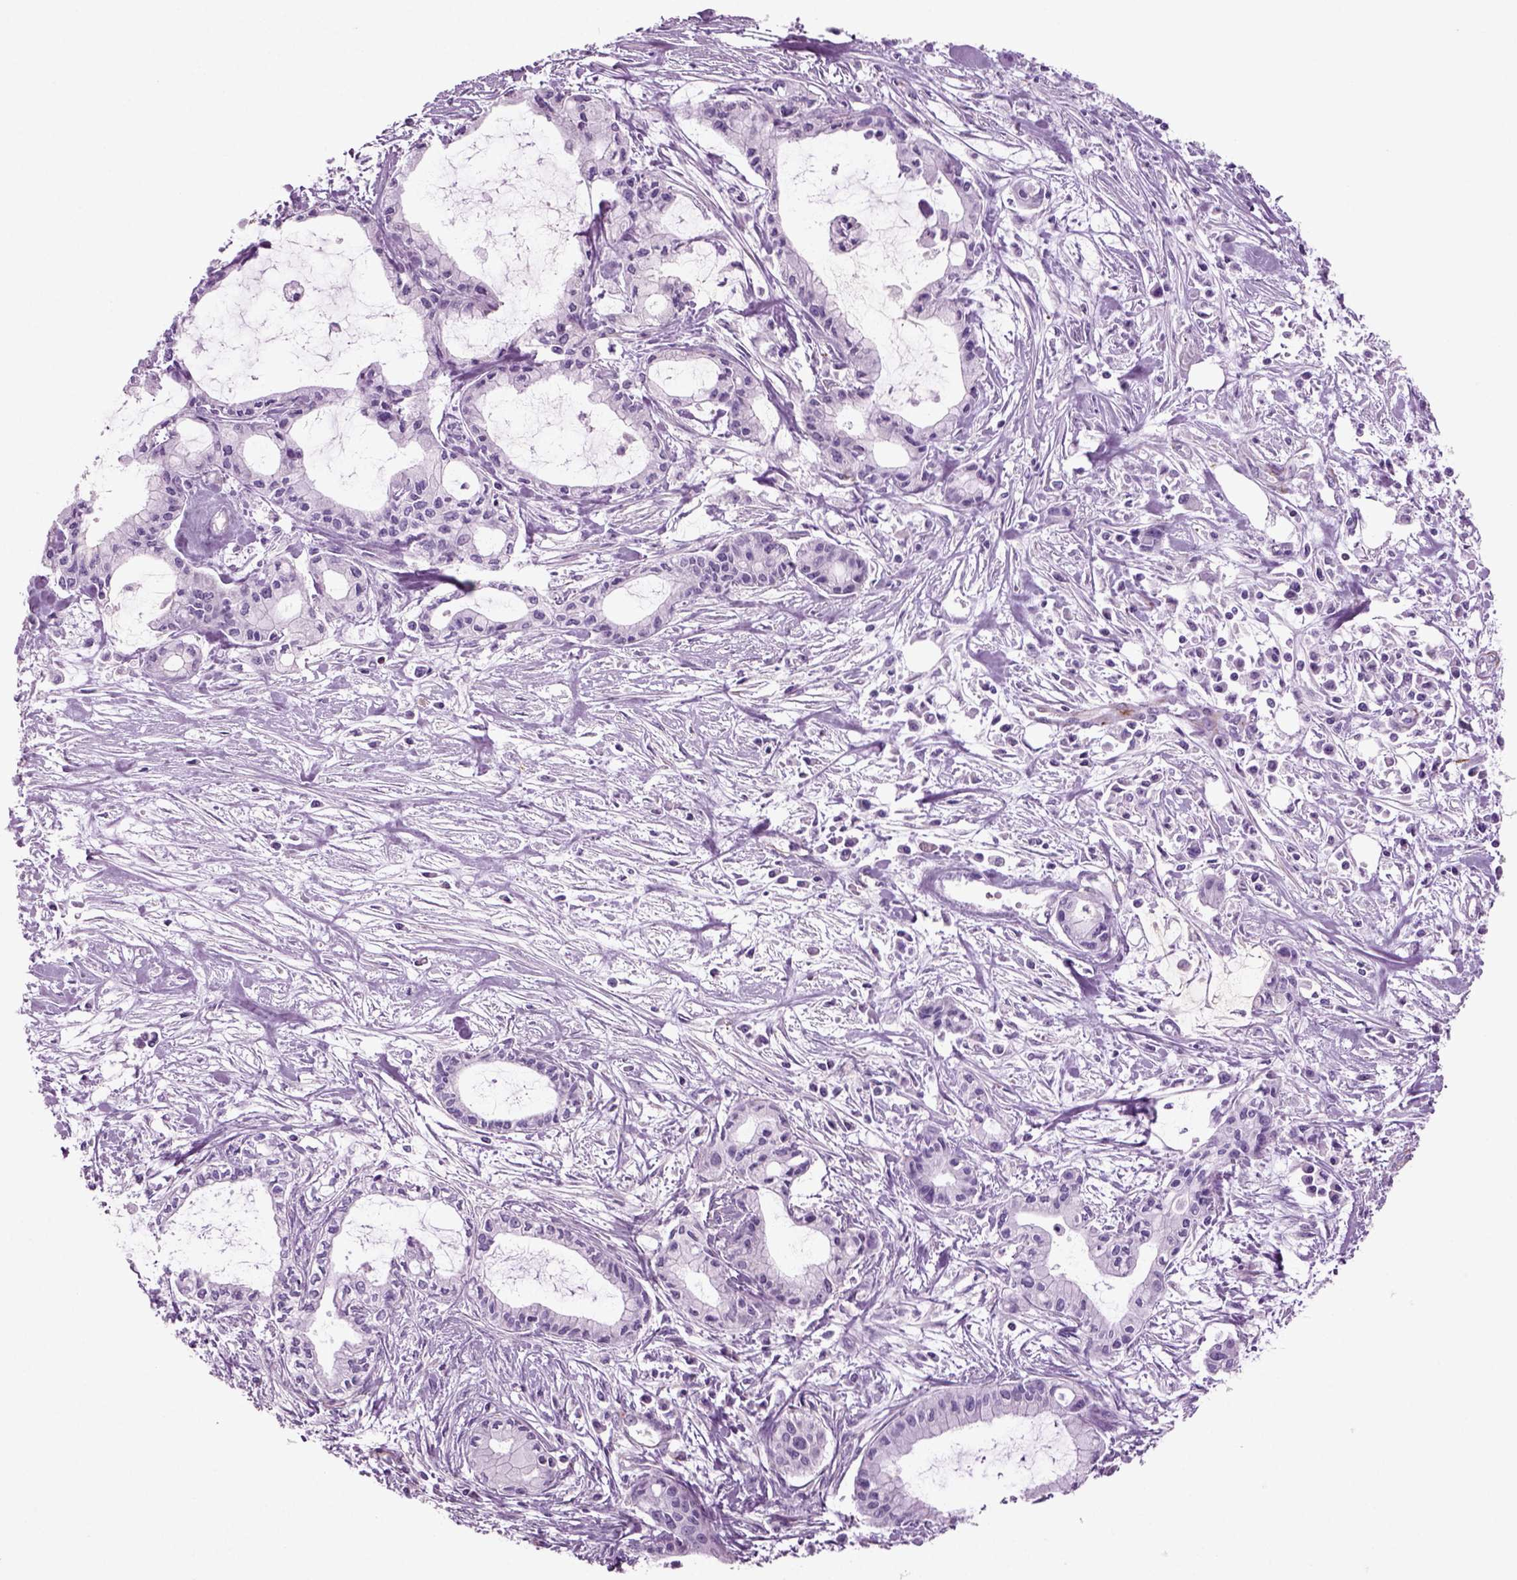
{"staining": {"intensity": "negative", "quantity": "none", "location": "none"}, "tissue": "pancreatic cancer", "cell_type": "Tumor cells", "image_type": "cancer", "snomed": [{"axis": "morphology", "description": "Adenocarcinoma, NOS"}, {"axis": "topography", "description": "Pancreas"}], "caption": "This is a image of IHC staining of pancreatic cancer, which shows no positivity in tumor cells.", "gene": "ACER3", "patient": {"sex": "male", "age": 48}}